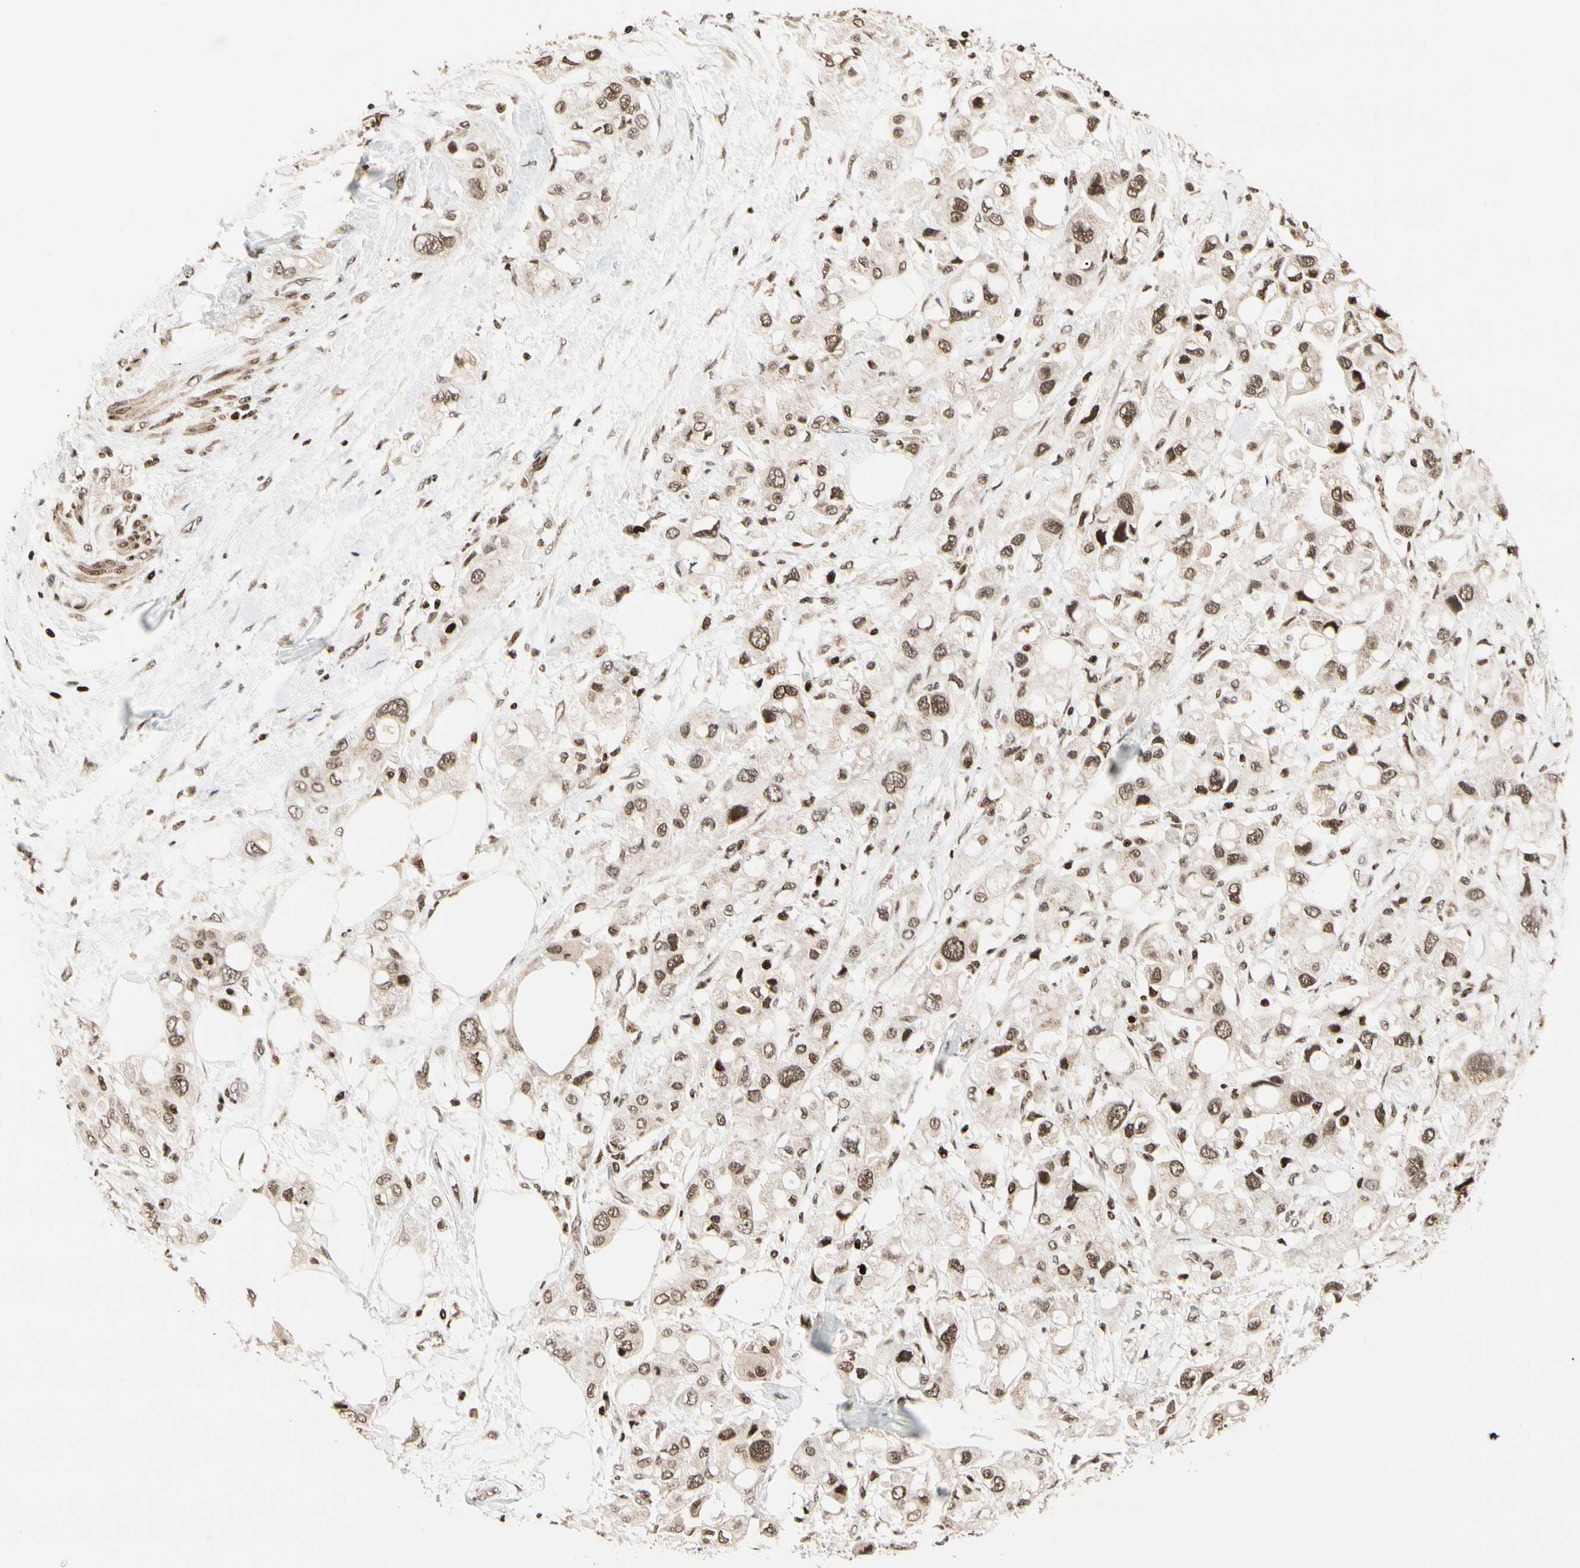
{"staining": {"intensity": "moderate", "quantity": ">75%", "location": "nuclear"}, "tissue": "pancreatic cancer", "cell_type": "Tumor cells", "image_type": "cancer", "snomed": [{"axis": "morphology", "description": "Adenocarcinoma, NOS"}, {"axis": "topography", "description": "Pancreas"}], "caption": "The immunohistochemical stain highlights moderate nuclear positivity in tumor cells of pancreatic cancer tissue.", "gene": "TSHZ3", "patient": {"sex": "female", "age": 56}}